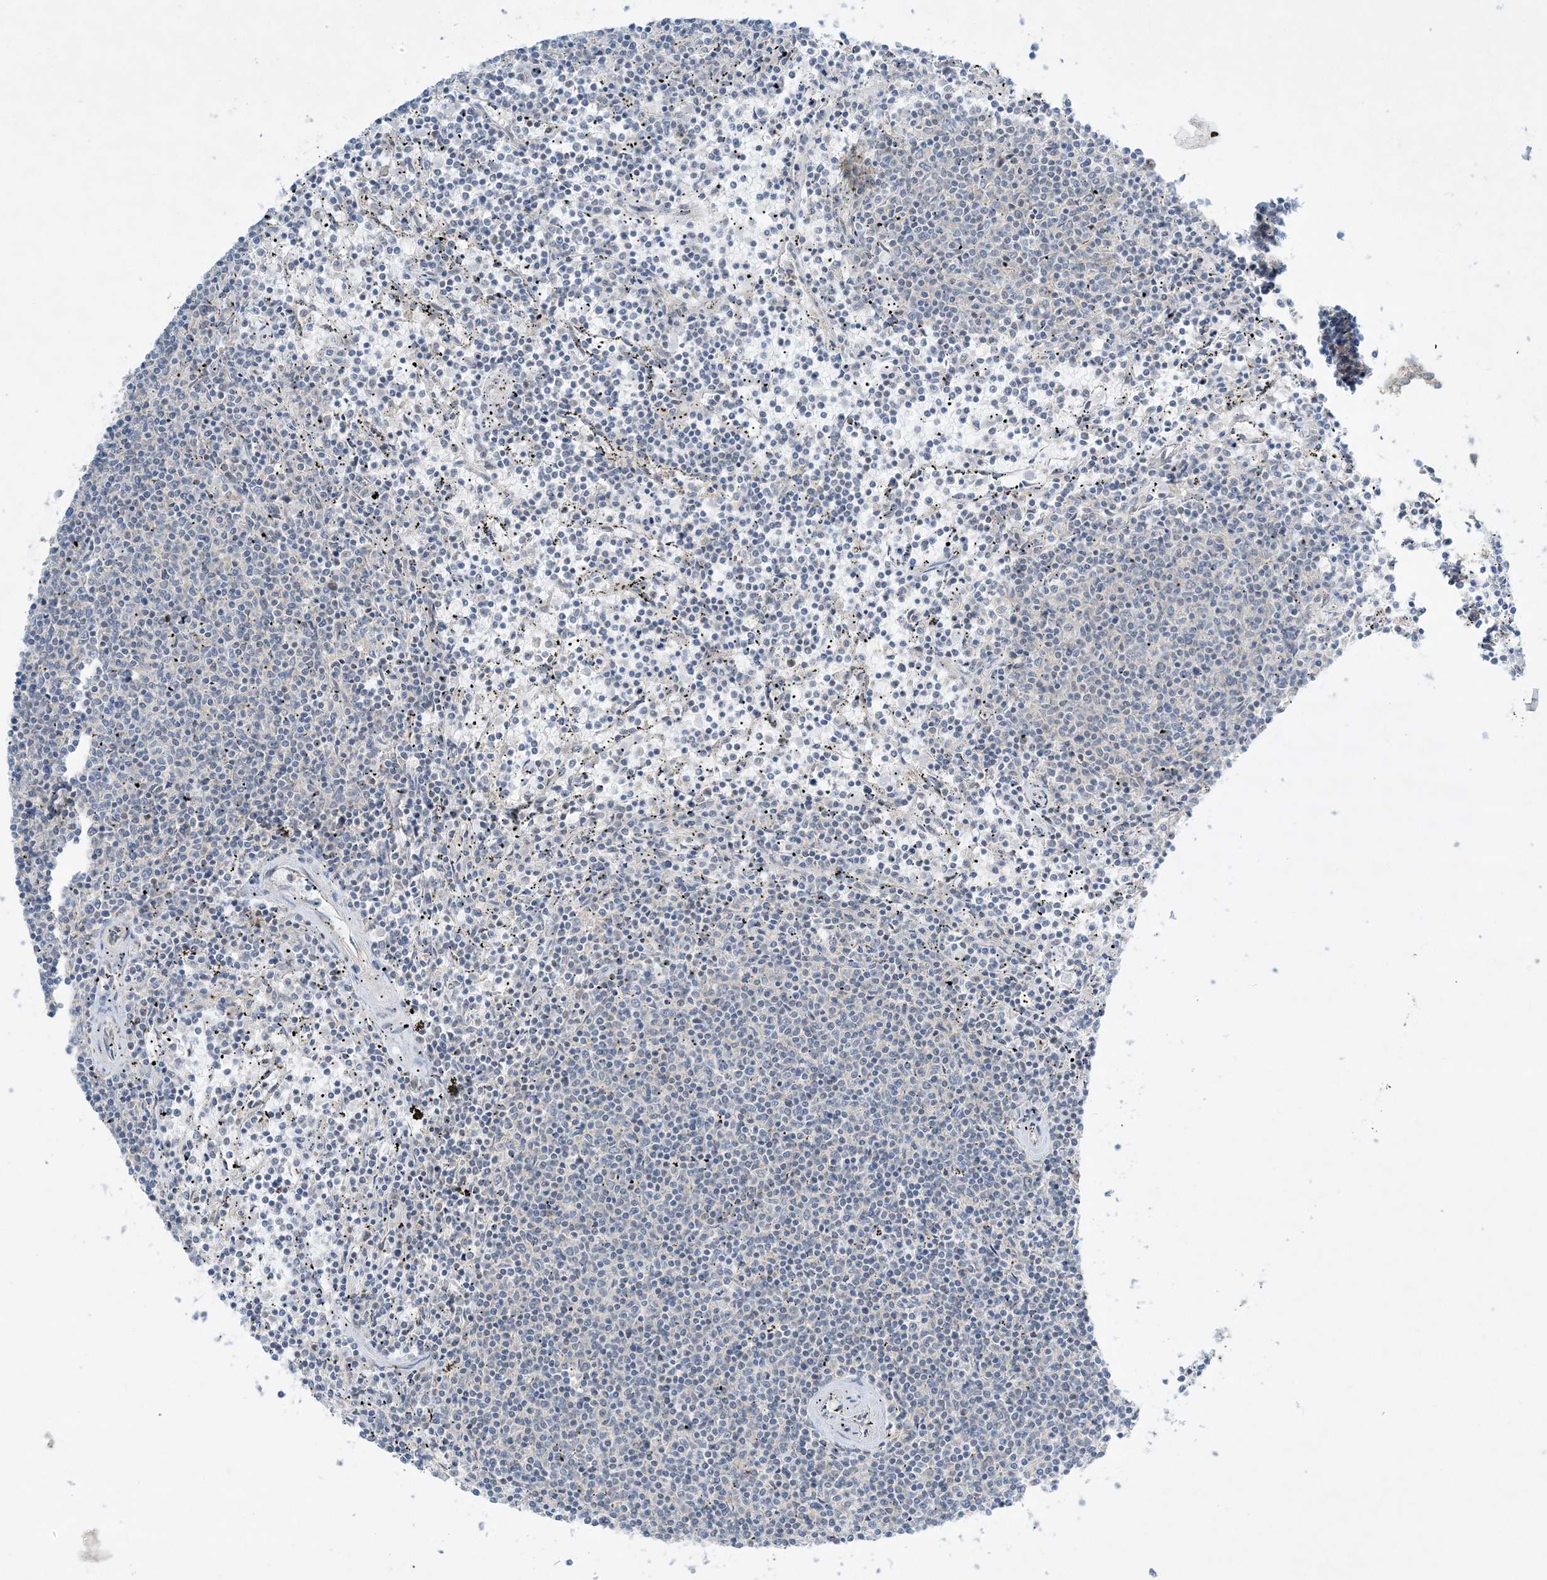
{"staining": {"intensity": "negative", "quantity": "none", "location": "none"}, "tissue": "lymphoma", "cell_type": "Tumor cells", "image_type": "cancer", "snomed": [{"axis": "morphology", "description": "Malignant lymphoma, non-Hodgkin's type, Low grade"}, {"axis": "topography", "description": "Spleen"}], "caption": "A photomicrograph of malignant lymphoma, non-Hodgkin's type (low-grade) stained for a protein demonstrates no brown staining in tumor cells.", "gene": "RPP40", "patient": {"sex": "female", "age": 50}}